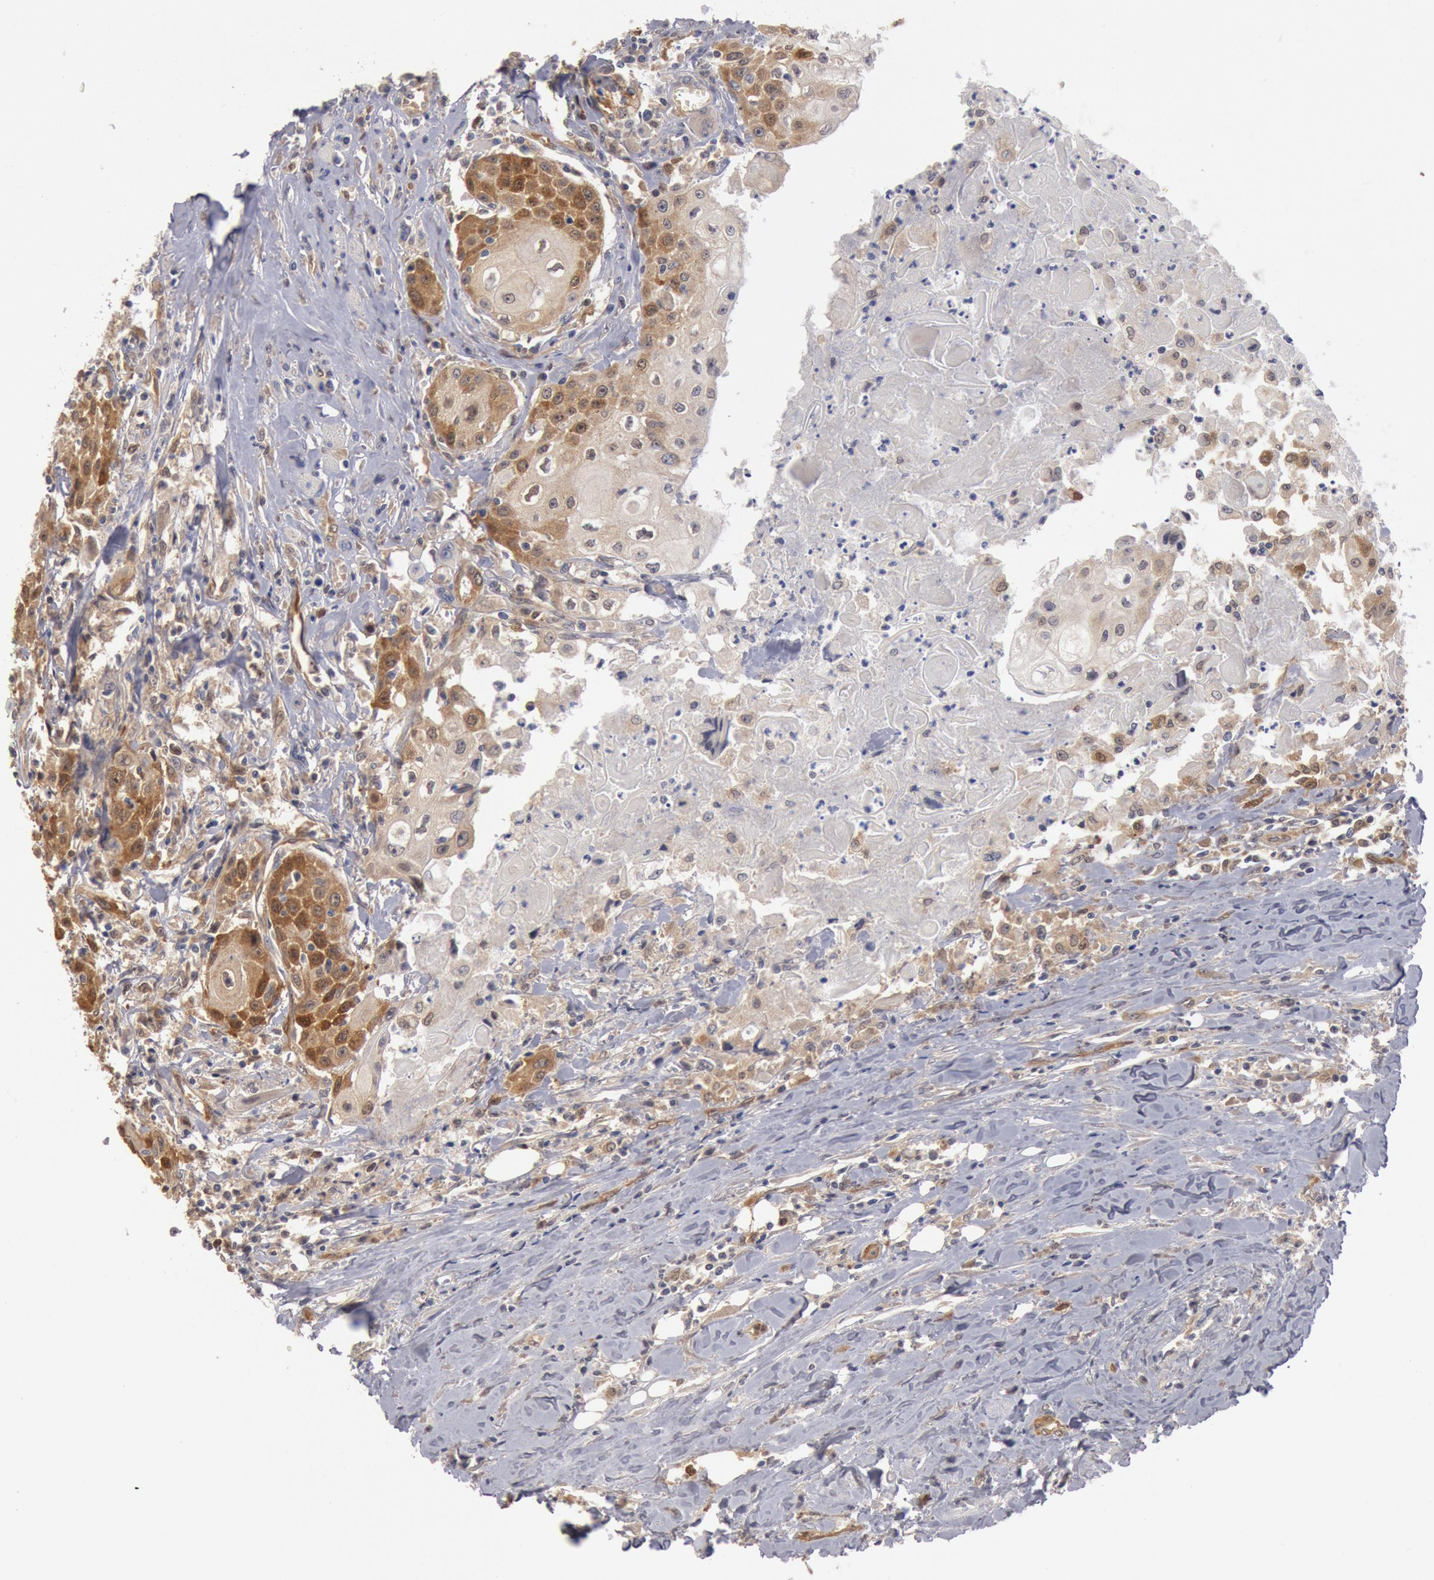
{"staining": {"intensity": "moderate", "quantity": "25%-75%", "location": "cytoplasmic/membranous,nuclear"}, "tissue": "head and neck cancer", "cell_type": "Tumor cells", "image_type": "cancer", "snomed": [{"axis": "morphology", "description": "Squamous cell carcinoma, NOS"}, {"axis": "topography", "description": "Oral tissue"}, {"axis": "topography", "description": "Head-Neck"}], "caption": "Human head and neck cancer stained for a protein (brown) demonstrates moderate cytoplasmic/membranous and nuclear positive positivity in about 25%-75% of tumor cells.", "gene": "DNAJA1", "patient": {"sex": "female", "age": 82}}